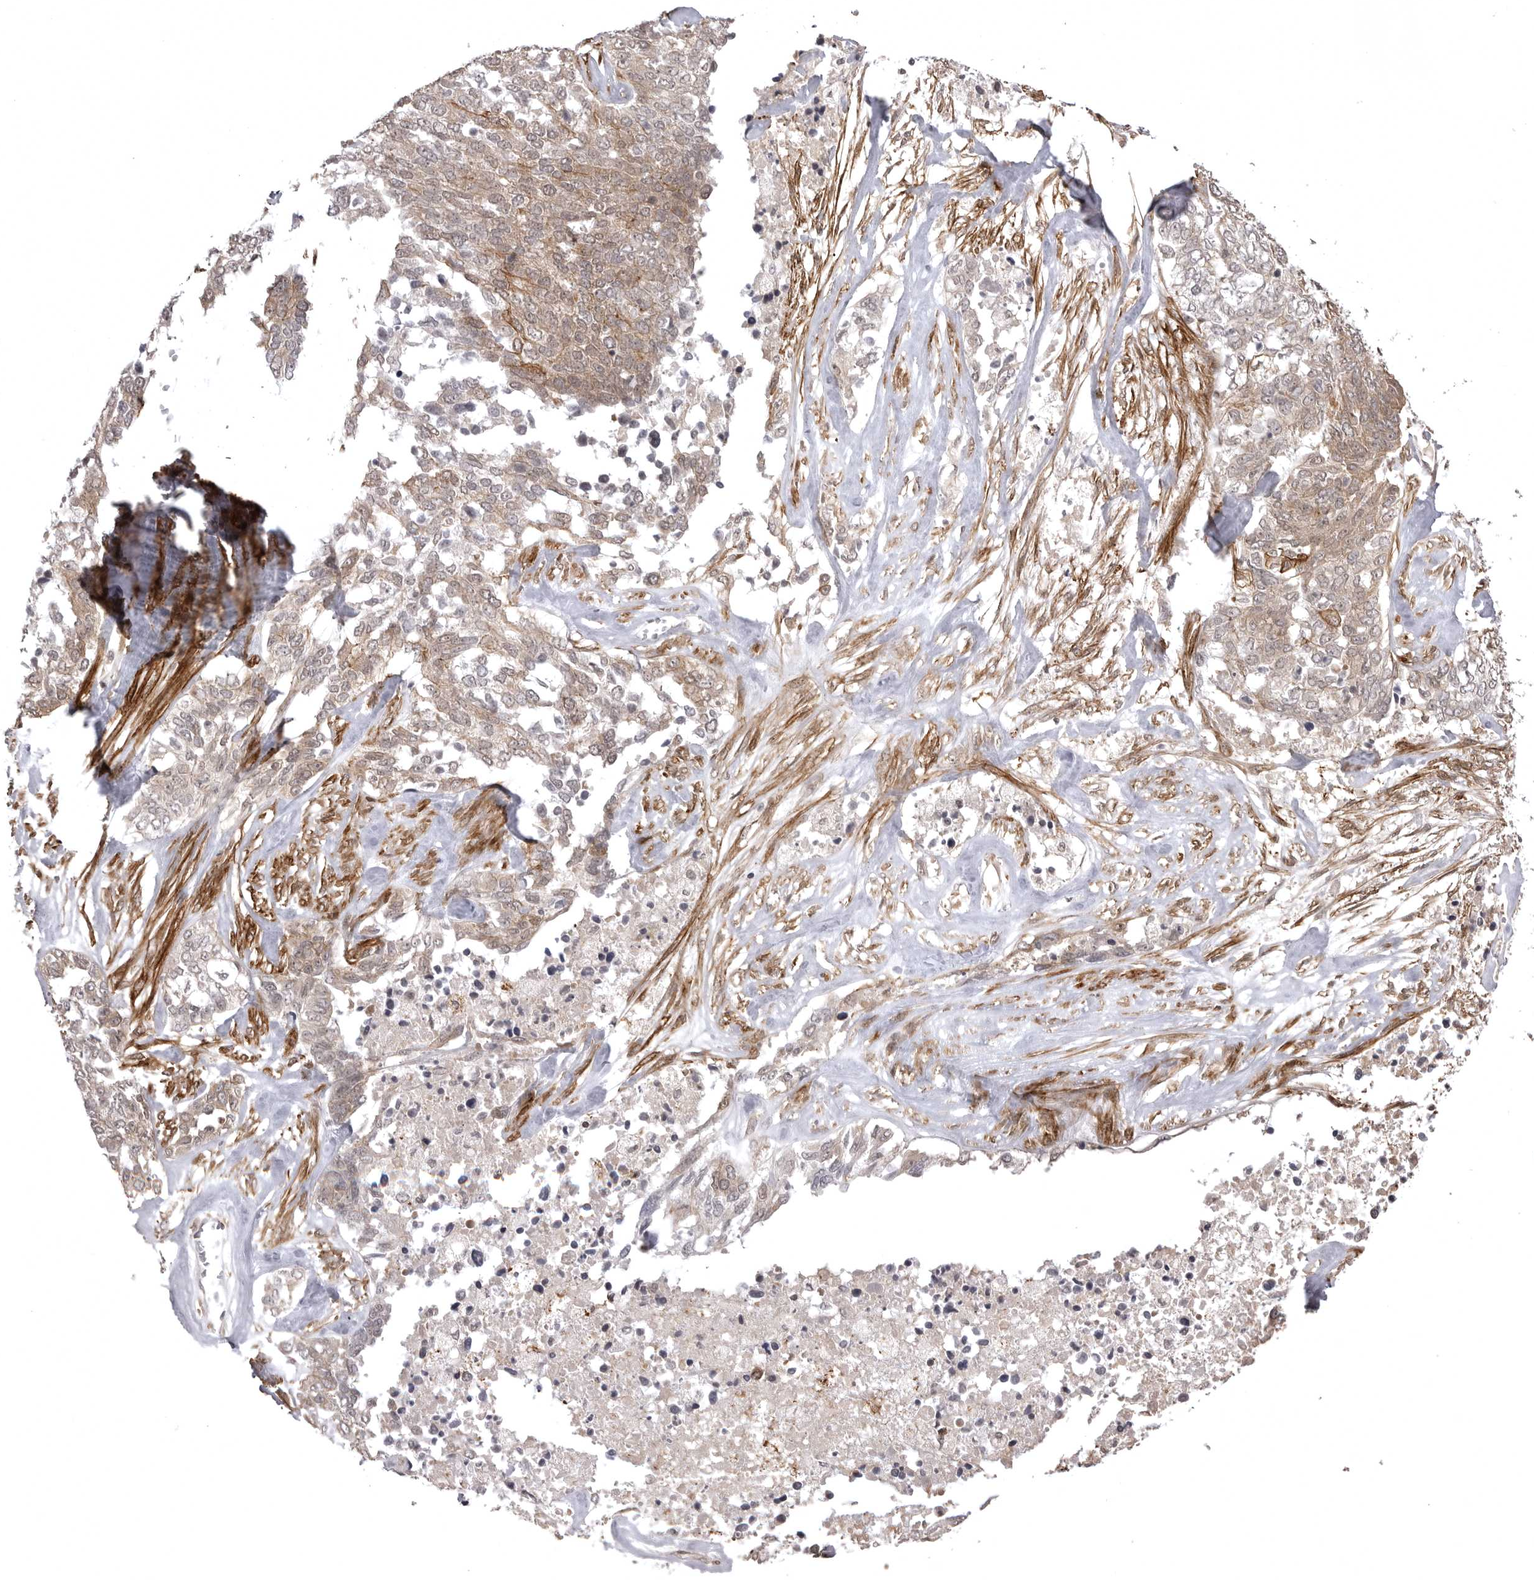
{"staining": {"intensity": "moderate", "quantity": ">75%", "location": "cytoplasmic/membranous"}, "tissue": "ovarian cancer", "cell_type": "Tumor cells", "image_type": "cancer", "snomed": [{"axis": "morphology", "description": "Cystadenocarcinoma, serous, NOS"}, {"axis": "topography", "description": "Ovary"}], "caption": "Immunohistochemistry (IHC) image of neoplastic tissue: ovarian serous cystadenocarcinoma stained using immunohistochemistry reveals medium levels of moderate protein expression localized specifically in the cytoplasmic/membranous of tumor cells, appearing as a cytoplasmic/membranous brown color.", "gene": "SORBS1", "patient": {"sex": "female", "age": 44}}